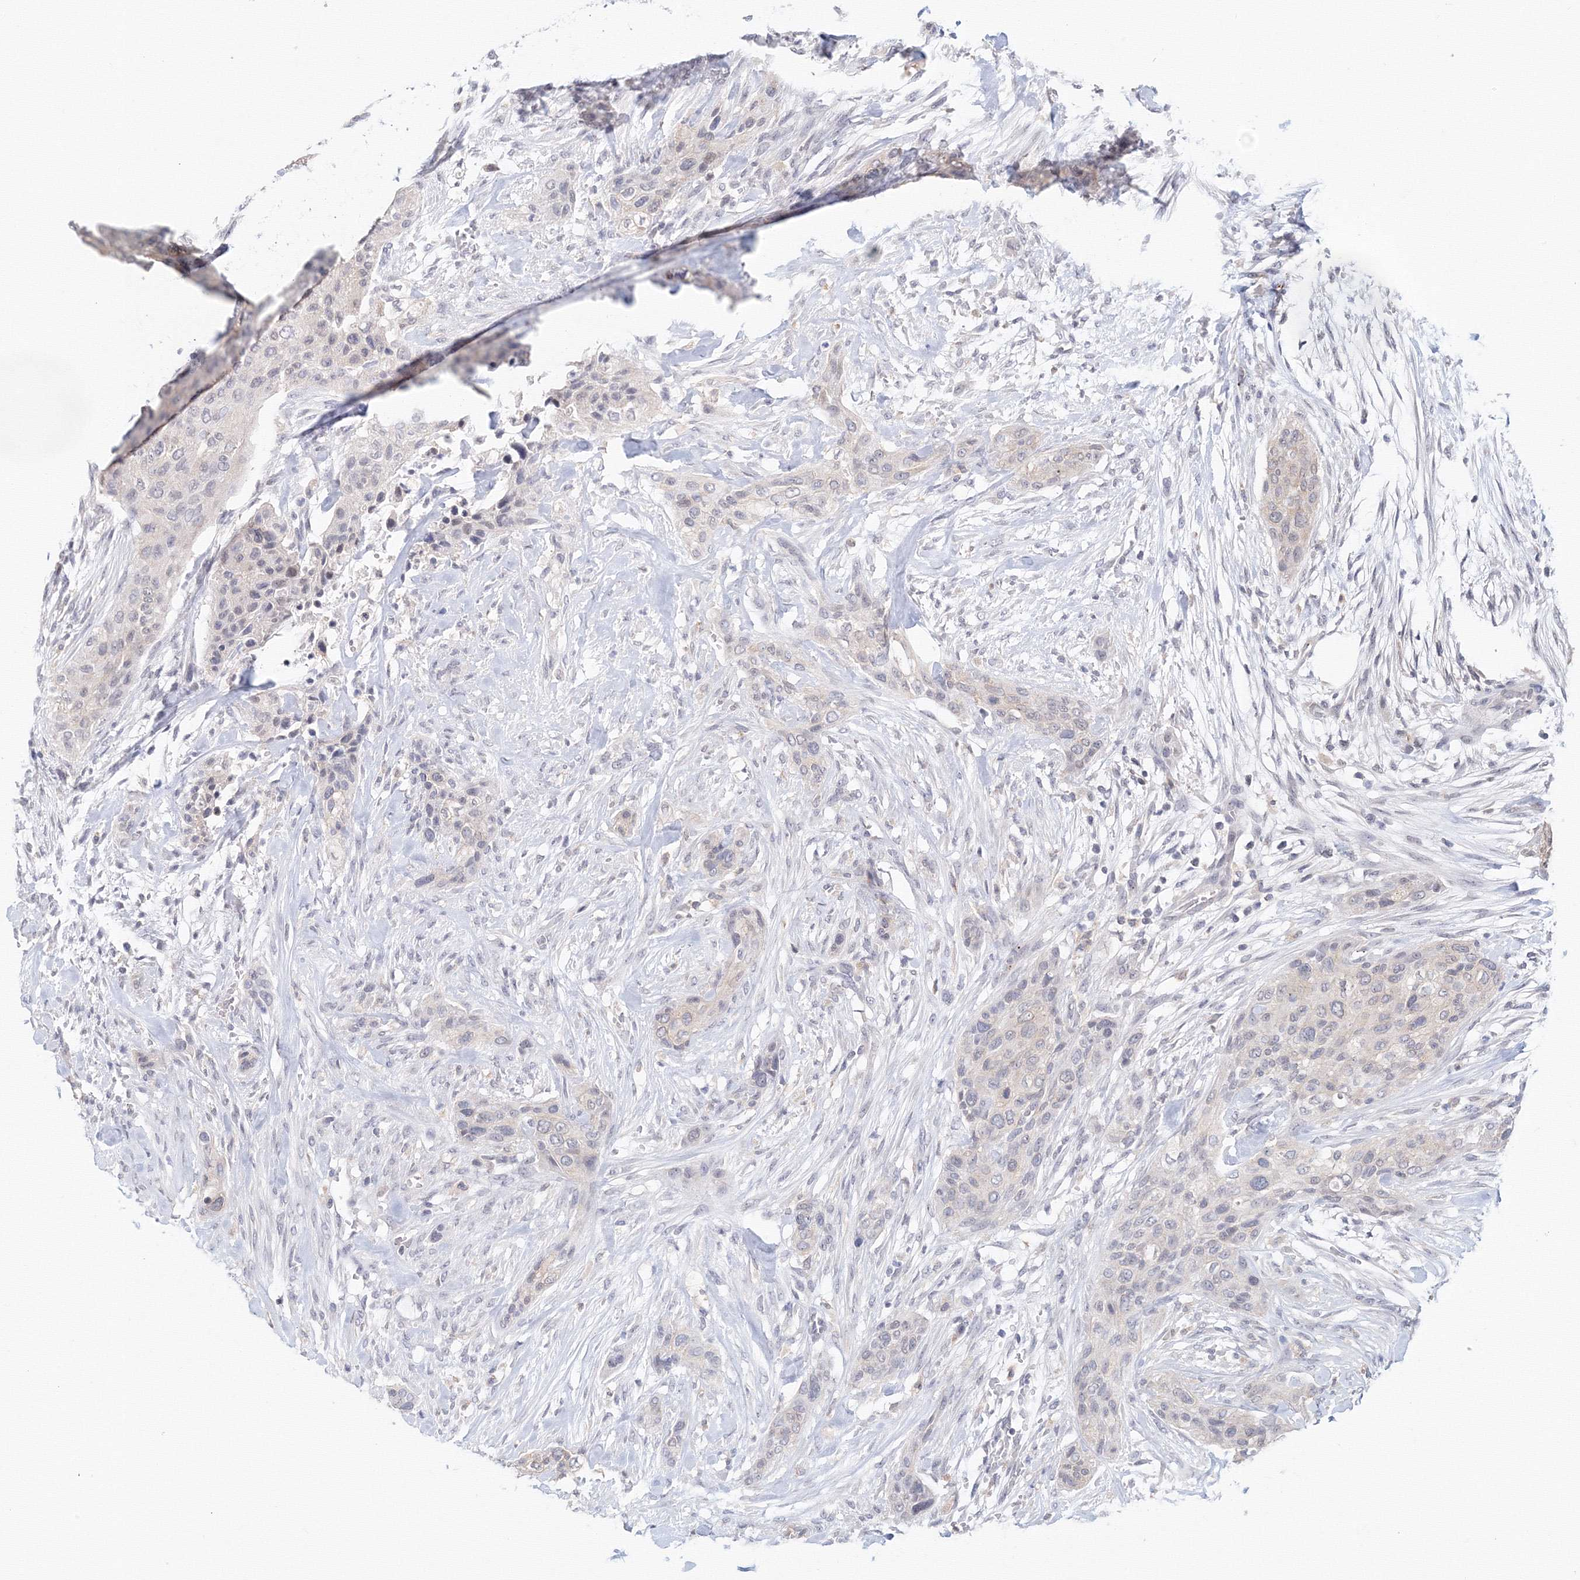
{"staining": {"intensity": "negative", "quantity": "none", "location": "none"}, "tissue": "urothelial cancer", "cell_type": "Tumor cells", "image_type": "cancer", "snomed": [{"axis": "morphology", "description": "Urothelial carcinoma, High grade"}, {"axis": "topography", "description": "Urinary bladder"}], "caption": "Image shows no significant protein staining in tumor cells of urothelial cancer.", "gene": "SLC7A7", "patient": {"sex": "male", "age": 35}}